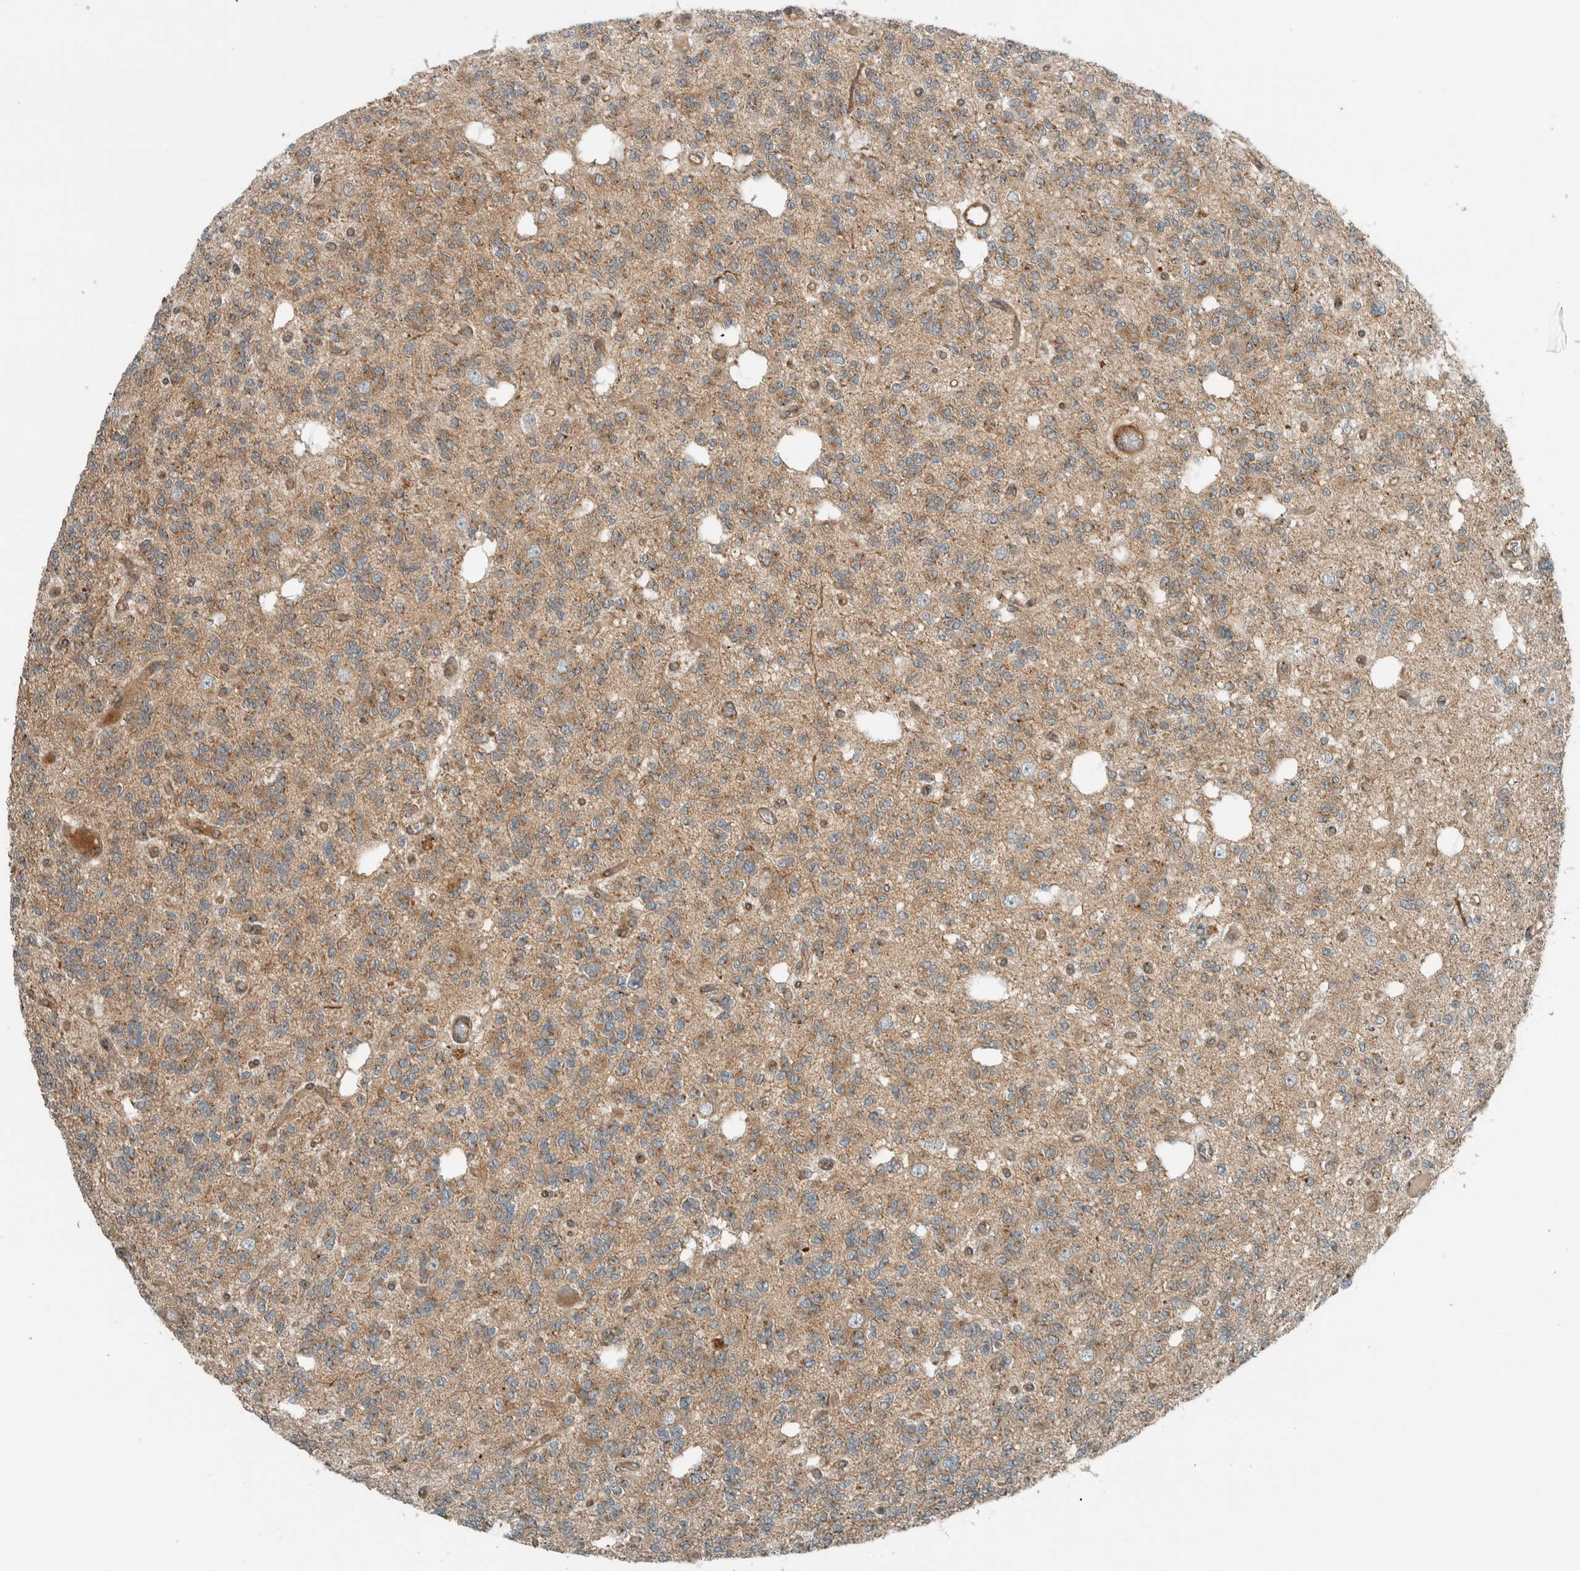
{"staining": {"intensity": "moderate", "quantity": ">75%", "location": "cytoplasmic/membranous"}, "tissue": "glioma", "cell_type": "Tumor cells", "image_type": "cancer", "snomed": [{"axis": "morphology", "description": "Glioma, malignant, Low grade"}, {"axis": "topography", "description": "Brain"}], "caption": "Protein staining of glioma tissue exhibits moderate cytoplasmic/membranous expression in about >75% of tumor cells.", "gene": "EXOC7", "patient": {"sex": "male", "age": 38}}